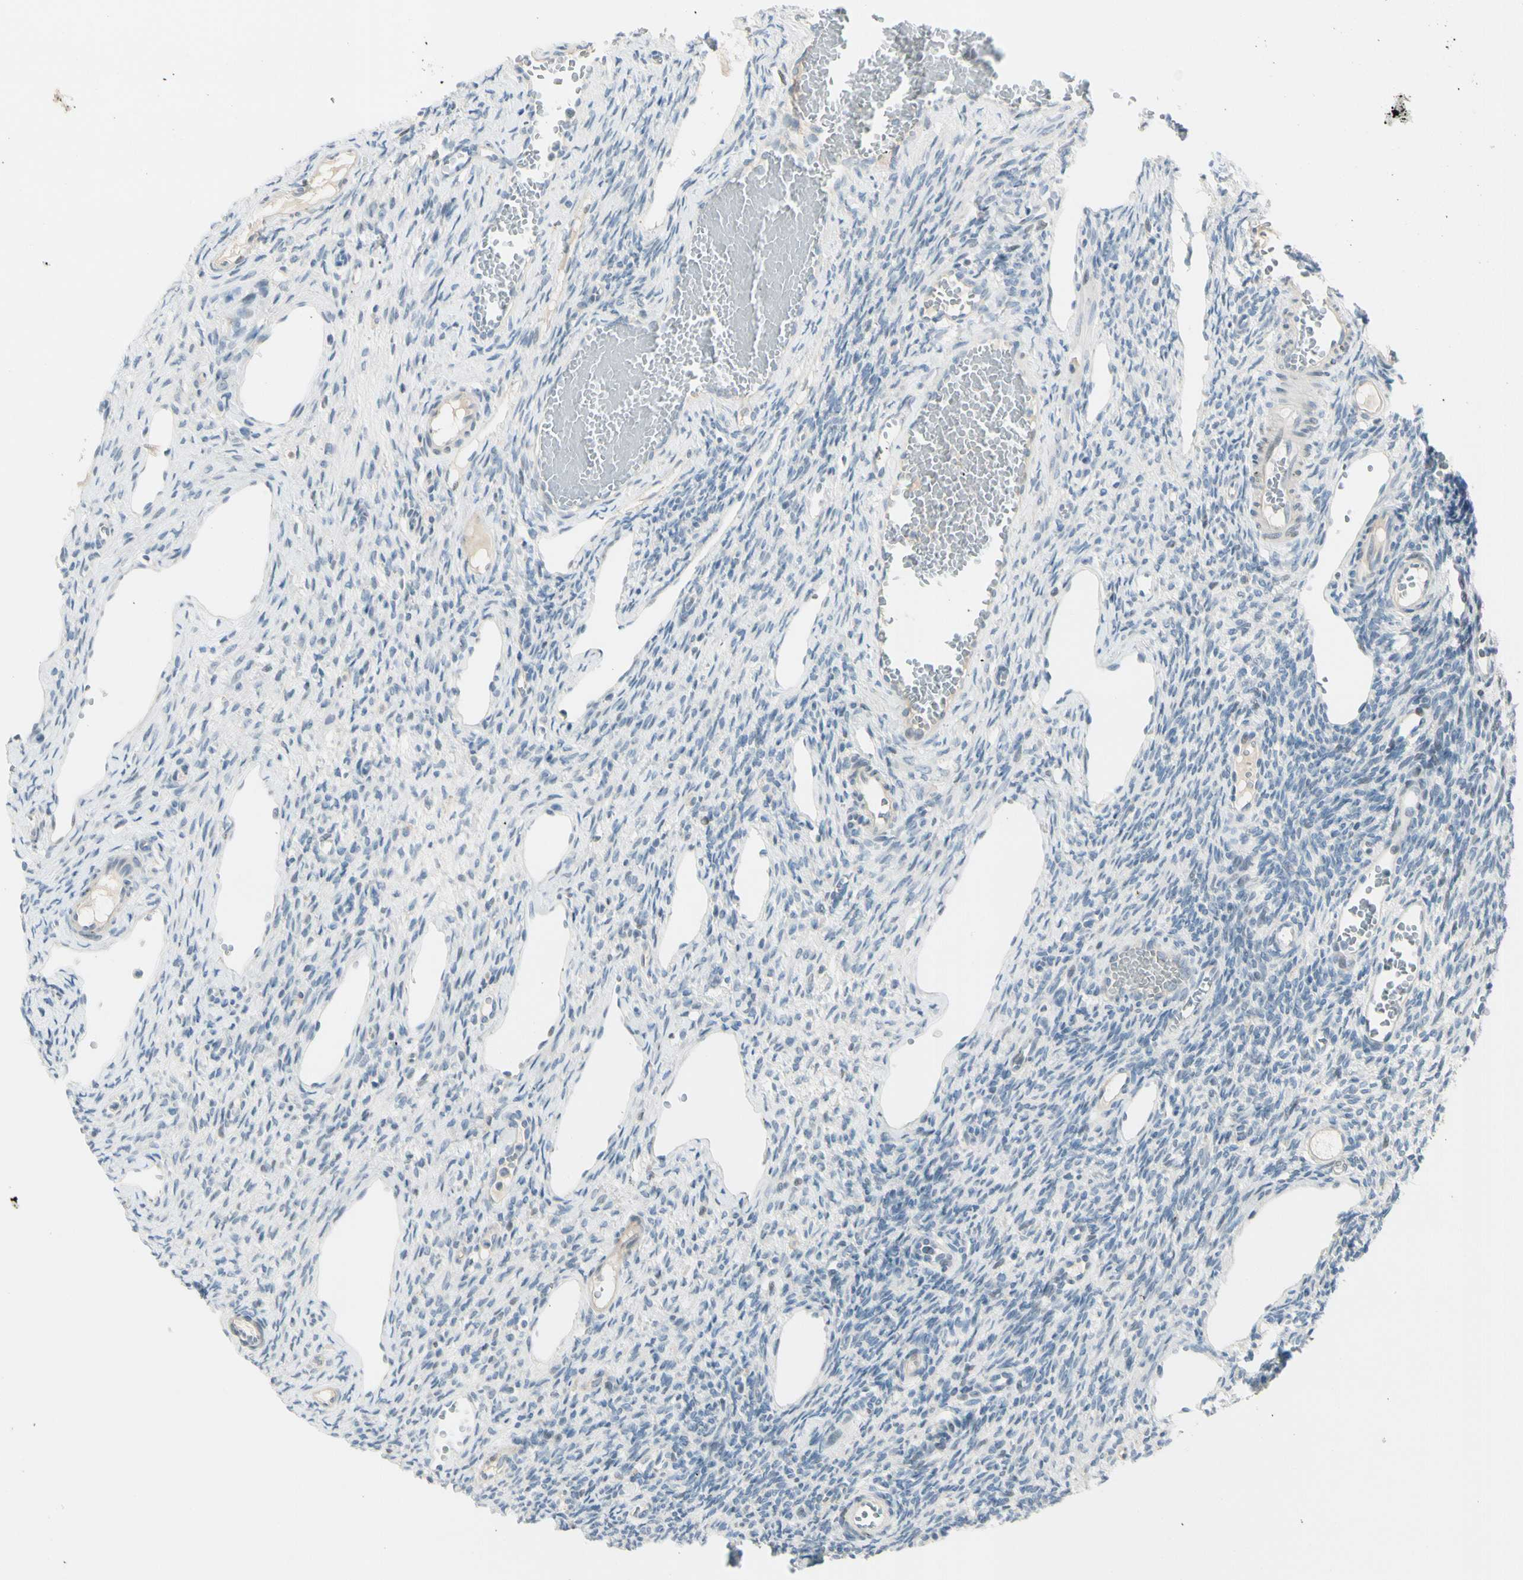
{"staining": {"intensity": "negative", "quantity": "none", "location": "none"}, "tissue": "ovary", "cell_type": "Follicle cells", "image_type": "normal", "snomed": [{"axis": "morphology", "description": "Normal tissue, NOS"}, {"axis": "topography", "description": "Ovary"}], "caption": "The IHC histopathology image has no significant expression in follicle cells of ovary. (DAB (3,3'-diaminobenzidine) immunohistochemistry (IHC) with hematoxylin counter stain).", "gene": "B4GALNT1", "patient": {"sex": "female", "age": 33}}